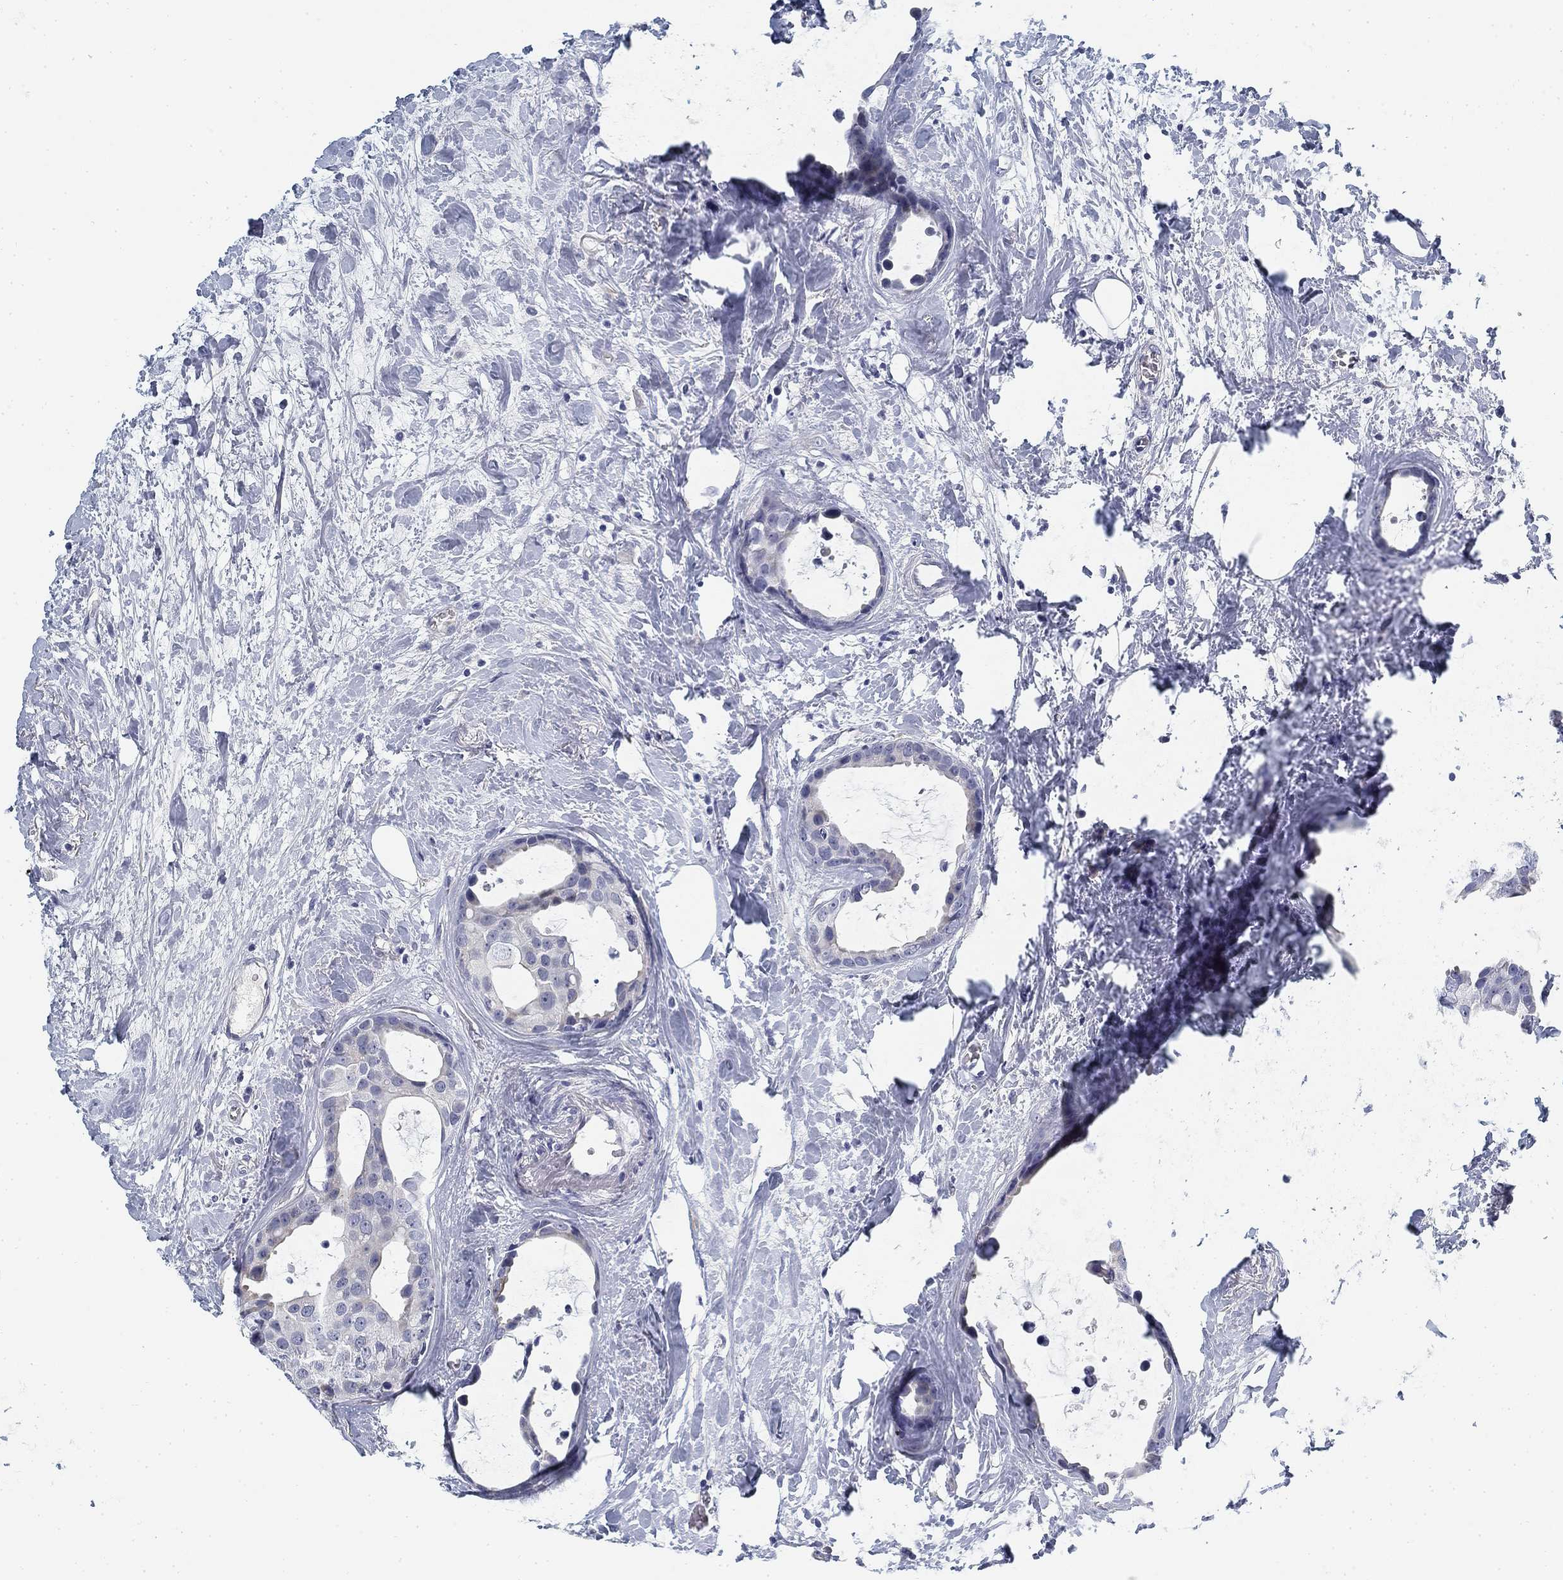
{"staining": {"intensity": "negative", "quantity": "none", "location": "none"}, "tissue": "breast cancer", "cell_type": "Tumor cells", "image_type": "cancer", "snomed": [{"axis": "morphology", "description": "Duct carcinoma"}, {"axis": "topography", "description": "Breast"}], "caption": "Protein analysis of breast cancer (invasive ductal carcinoma) displays no significant positivity in tumor cells.", "gene": "SLC2A5", "patient": {"sex": "female", "age": 45}}